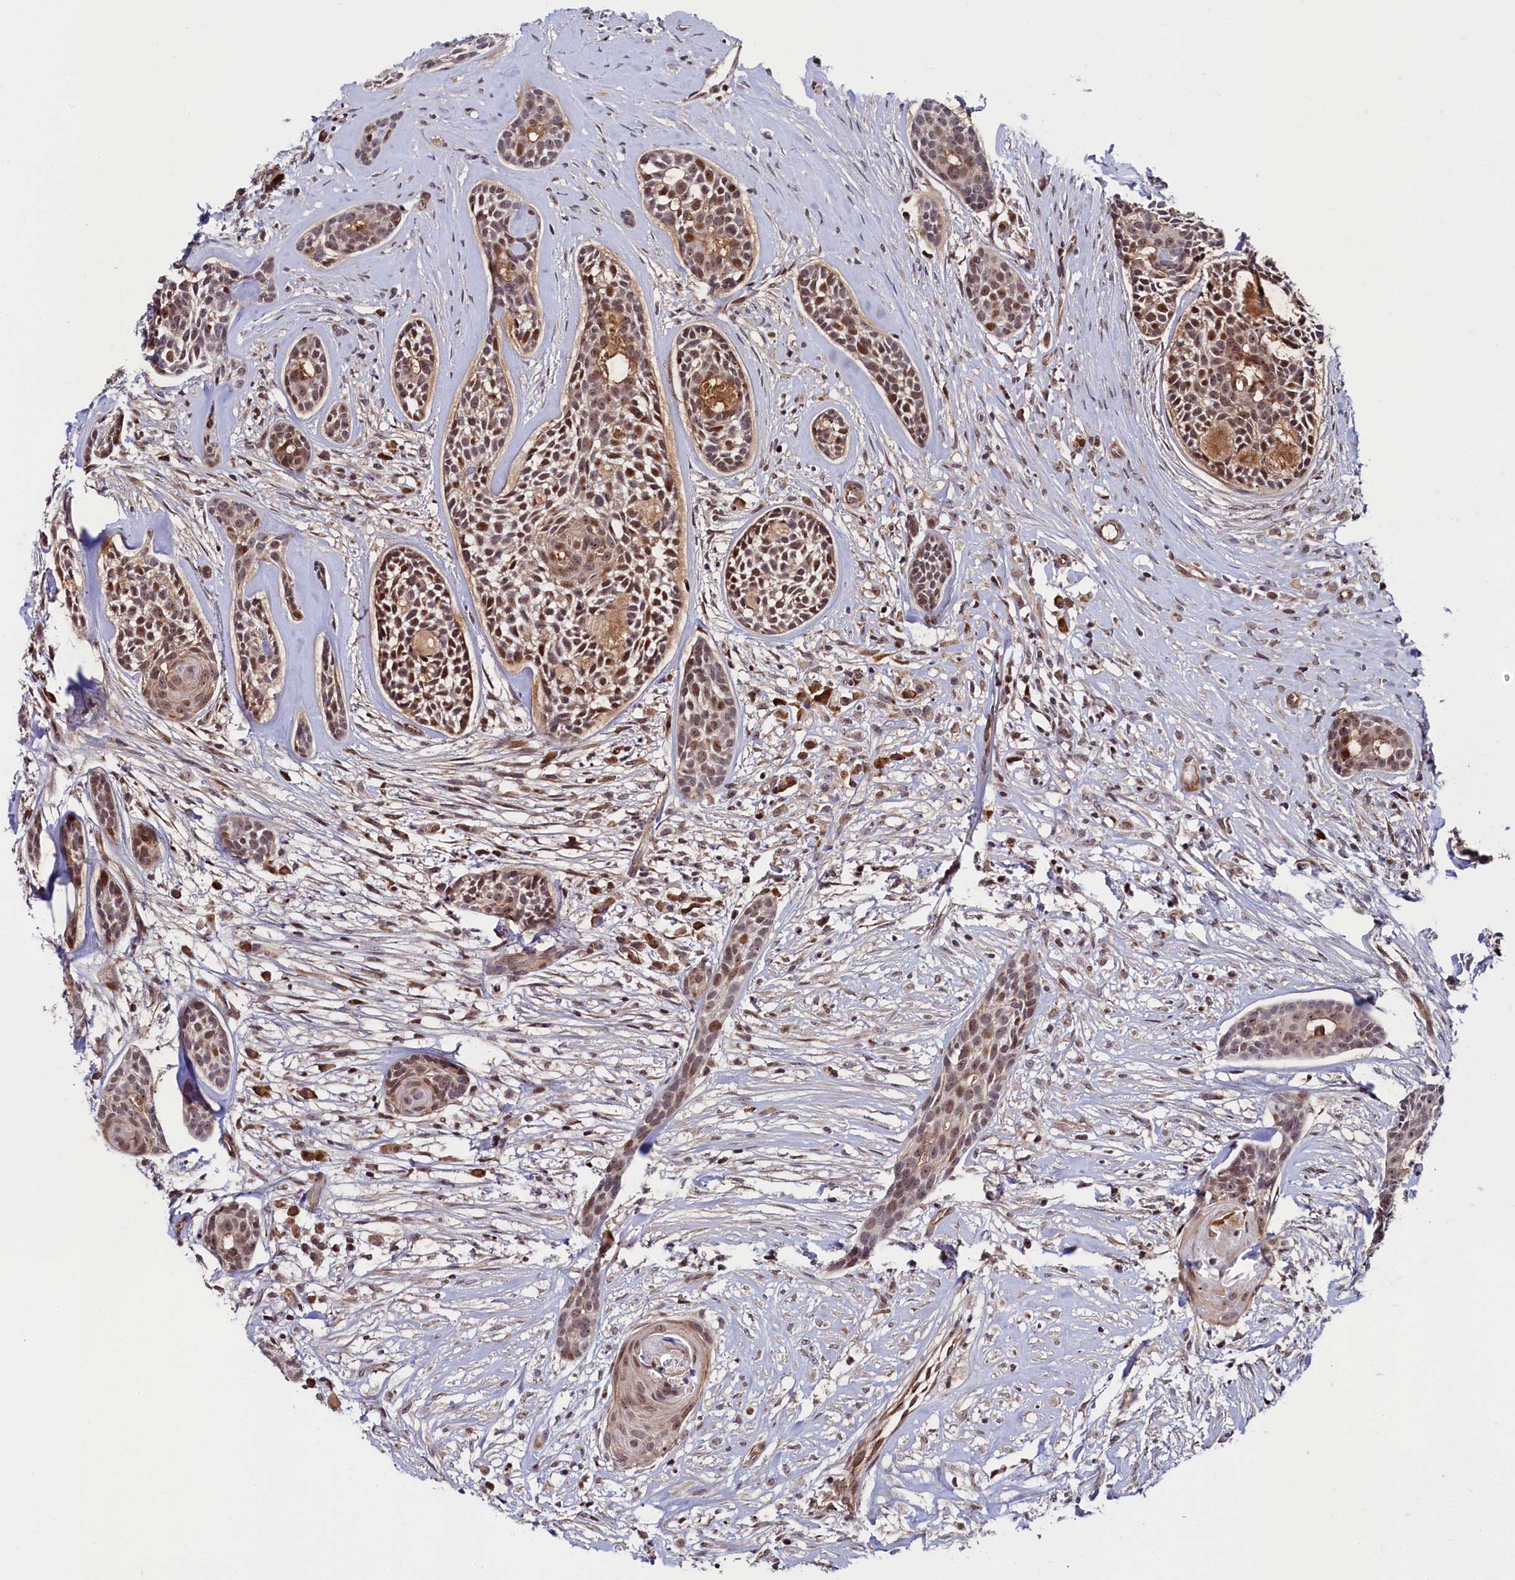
{"staining": {"intensity": "moderate", "quantity": ">75%", "location": "nuclear"}, "tissue": "head and neck cancer", "cell_type": "Tumor cells", "image_type": "cancer", "snomed": [{"axis": "morphology", "description": "Adenocarcinoma, NOS"}, {"axis": "topography", "description": "Subcutis"}, {"axis": "topography", "description": "Head-Neck"}], "caption": "Immunohistochemistry staining of head and neck cancer, which demonstrates medium levels of moderate nuclear positivity in approximately >75% of tumor cells indicating moderate nuclear protein positivity. The staining was performed using DAB (3,3'-diaminobenzidine) (brown) for protein detection and nuclei were counterstained in hematoxylin (blue).", "gene": "LEO1", "patient": {"sex": "female", "age": 73}}